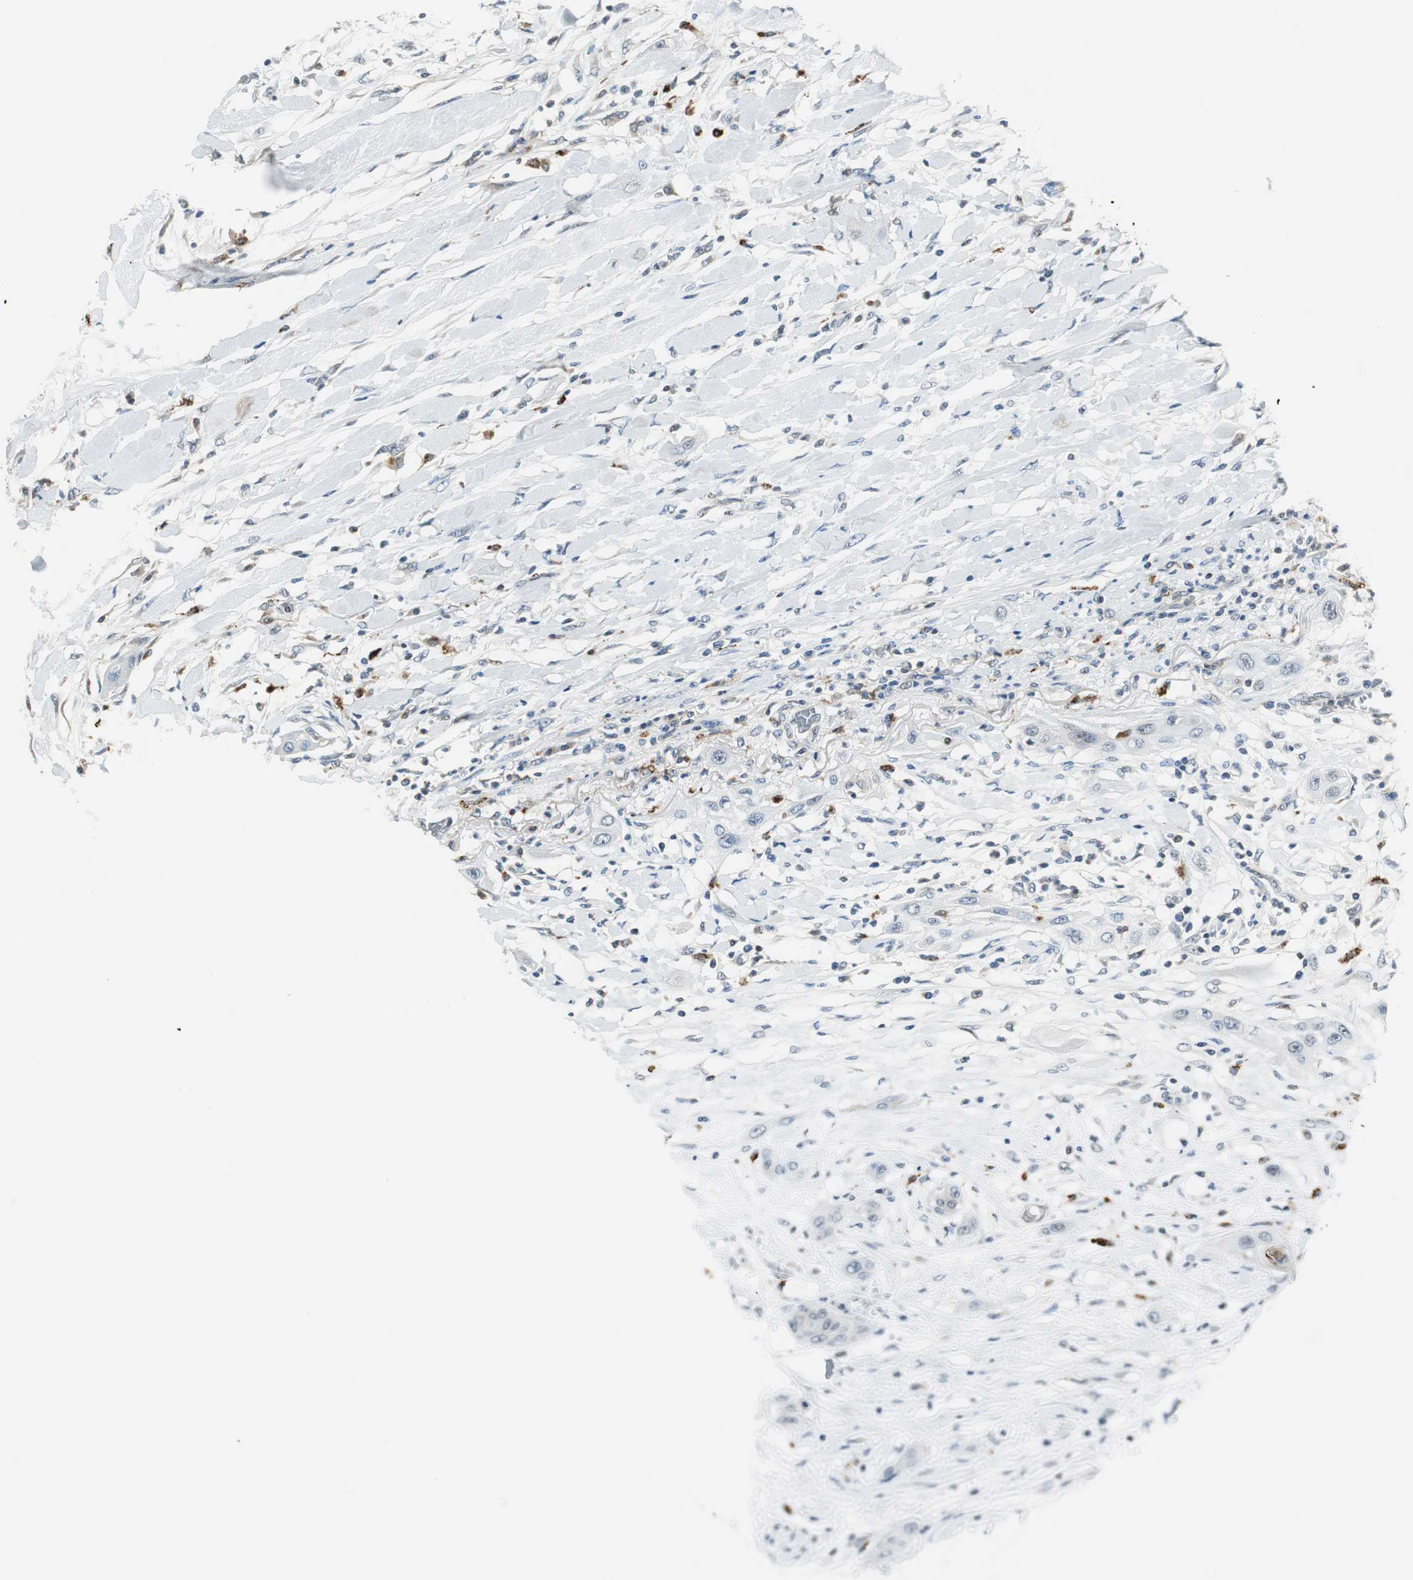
{"staining": {"intensity": "negative", "quantity": "none", "location": "none"}, "tissue": "lung cancer", "cell_type": "Tumor cells", "image_type": "cancer", "snomed": [{"axis": "morphology", "description": "Squamous cell carcinoma, NOS"}, {"axis": "topography", "description": "Lung"}], "caption": "High magnification brightfield microscopy of lung cancer (squamous cell carcinoma) stained with DAB (3,3'-diaminobenzidine) (brown) and counterstained with hematoxylin (blue): tumor cells show no significant positivity.", "gene": "NCK1", "patient": {"sex": "female", "age": 47}}